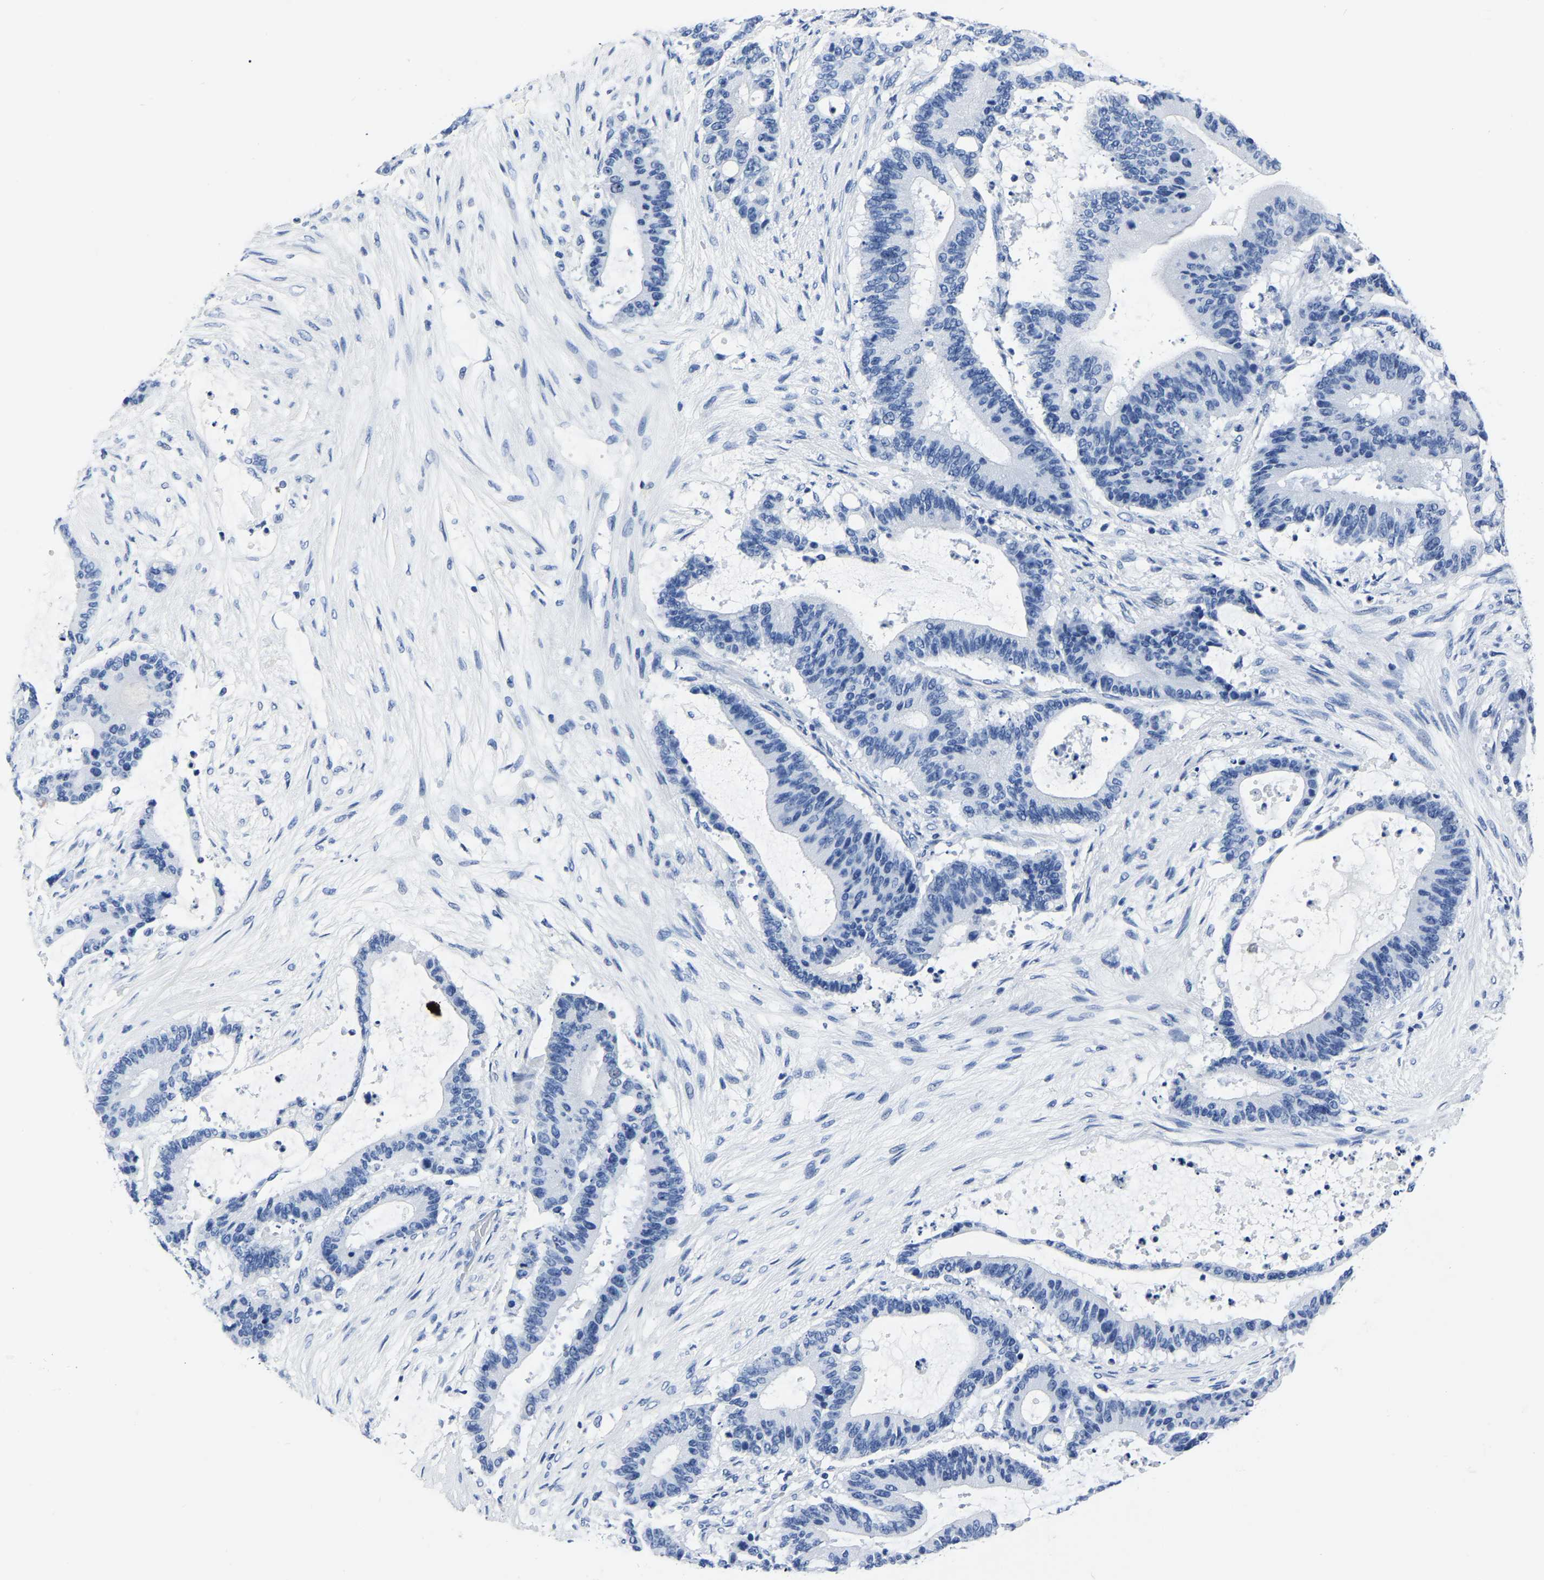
{"staining": {"intensity": "negative", "quantity": "none", "location": "none"}, "tissue": "liver cancer", "cell_type": "Tumor cells", "image_type": "cancer", "snomed": [{"axis": "morphology", "description": "Cholangiocarcinoma"}, {"axis": "topography", "description": "Liver"}], "caption": "IHC histopathology image of neoplastic tissue: liver cholangiocarcinoma stained with DAB (3,3'-diaminobenzidine) exhibits no significant protein positivity in tumor cells. The staining was performed using DAB to visualize the protein expression in brown, while the nuclei were stained in blue with hematoxylin (Magnification: 20x).", "gene": "IMPG2", "patient": {"sex": "female", "age": 73}}